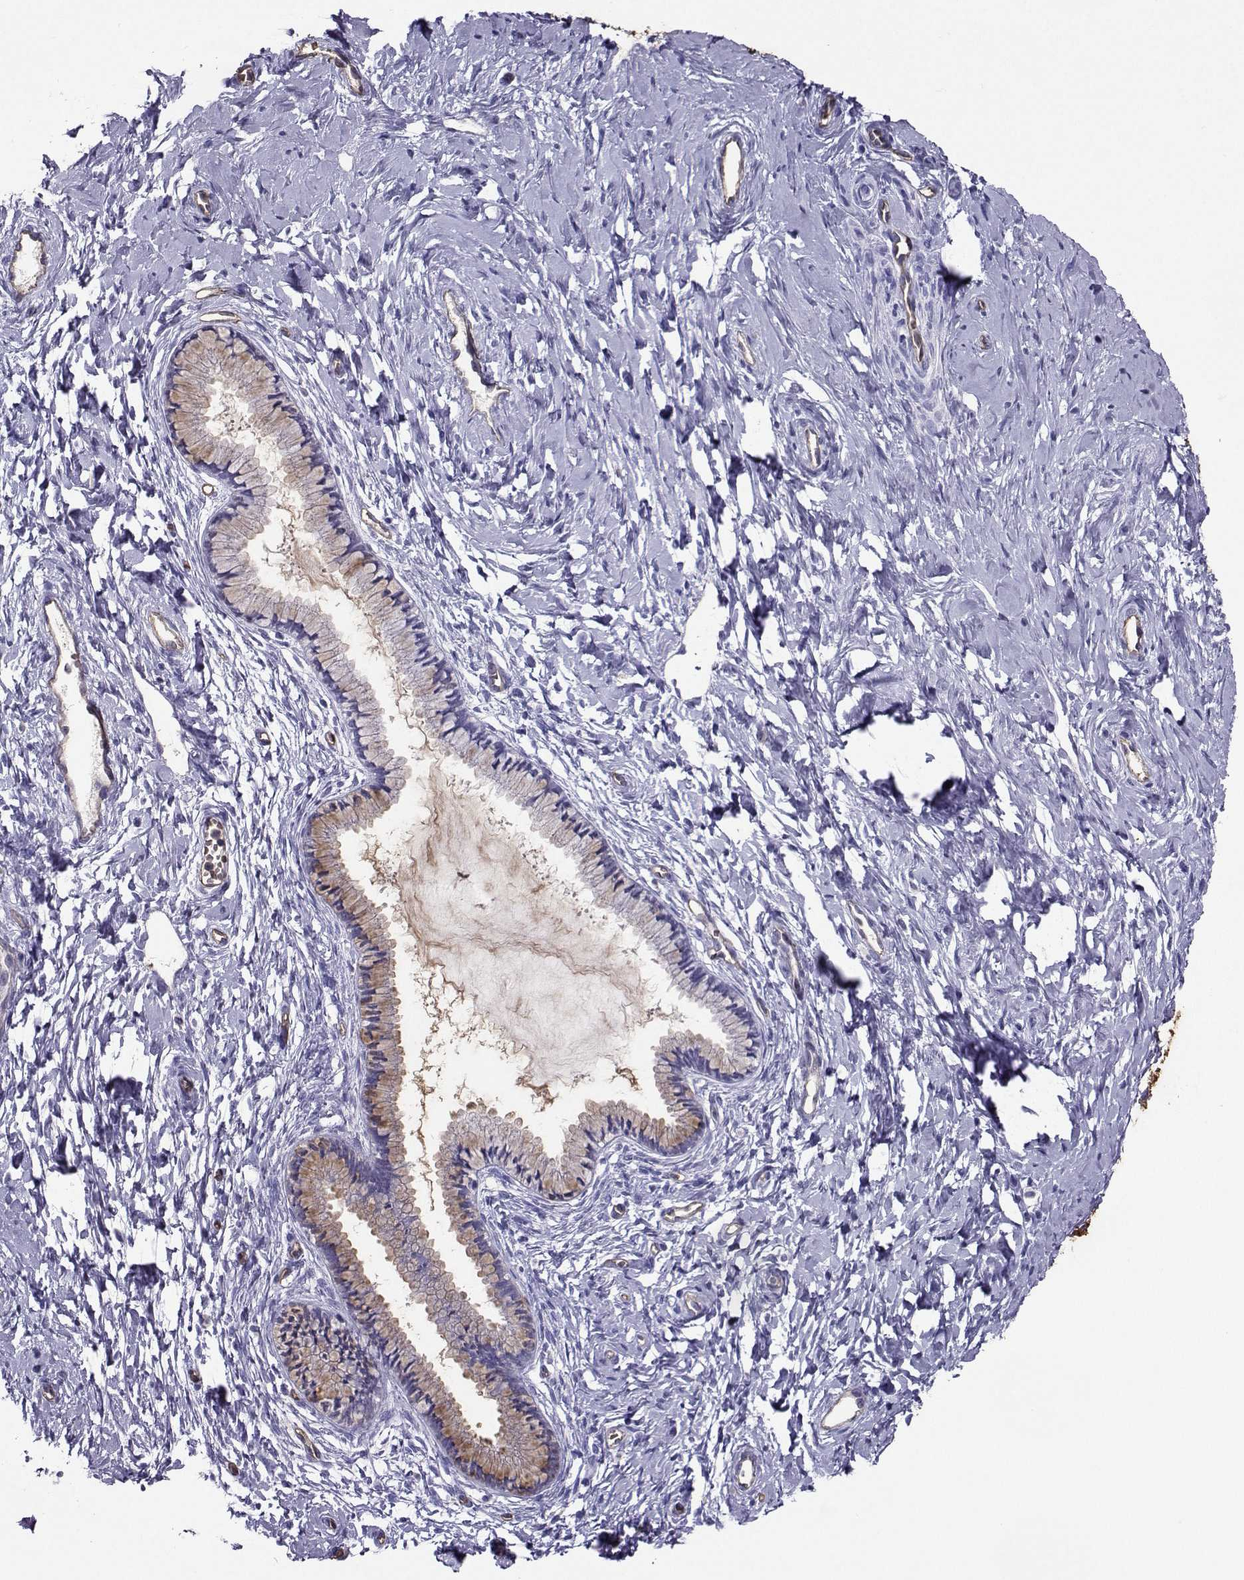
{"staining": {"intensity": "moderate", "quantity": ">75%", "location": "cytoplasmic/membranous"}, "tissue": "cervix", "cell_type": "Glandular cells", "image_type": "normal", "snomed": [{"axis": "morphology", "description": "Normal tissue, NOS"}, {"axis": "topography", "description": "Cervix"}], "caption": "This photomicrograph reveals normal cervix stained with IHC to label a protein in brown. The cytoplasmic/membranous of glandular cells show moderate positivity for the protein. Nuclei are counter-stained blue.", "gene": "CLUL1", "patient": {"sex": "female", "age": 40}}